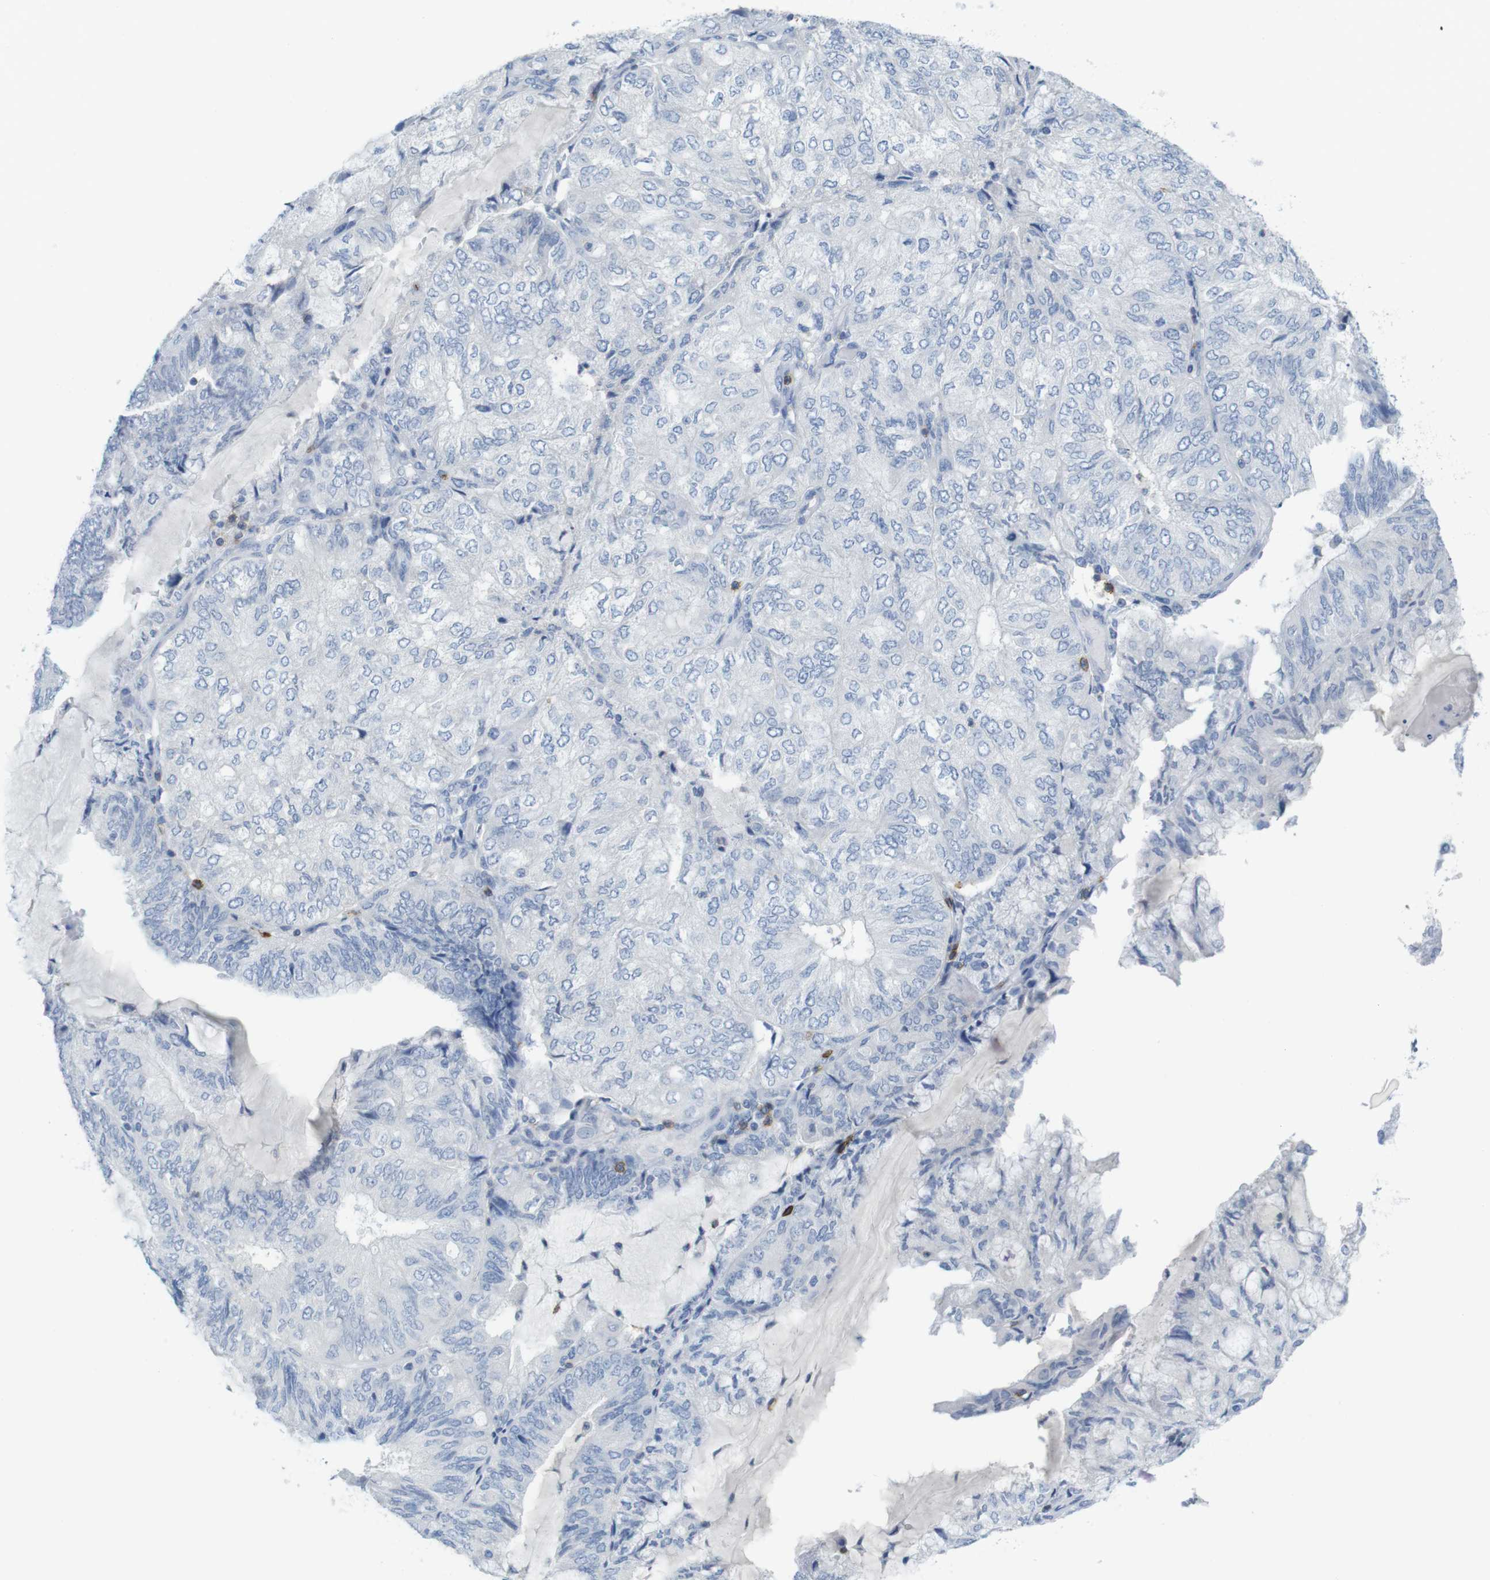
{"staining": {"intensity": "negative", "quantity": "none", "location": "none"}, "tissue": "endometrial cancer", "cell_type": "Tumor cells", "image_type": "cancer", "snomed": [{"axis": "morphology", "description": "Adenocarcinoma, NOS"}, {"axis": "topography", "description": "Endometrium"}], "caption": "Tumor cells show no significant protein staining in adenocarcinoma (endometrial). Nuclei are stained in blue.", "gene": "CD5", "patient": {"sex": "female", "age": 81}}